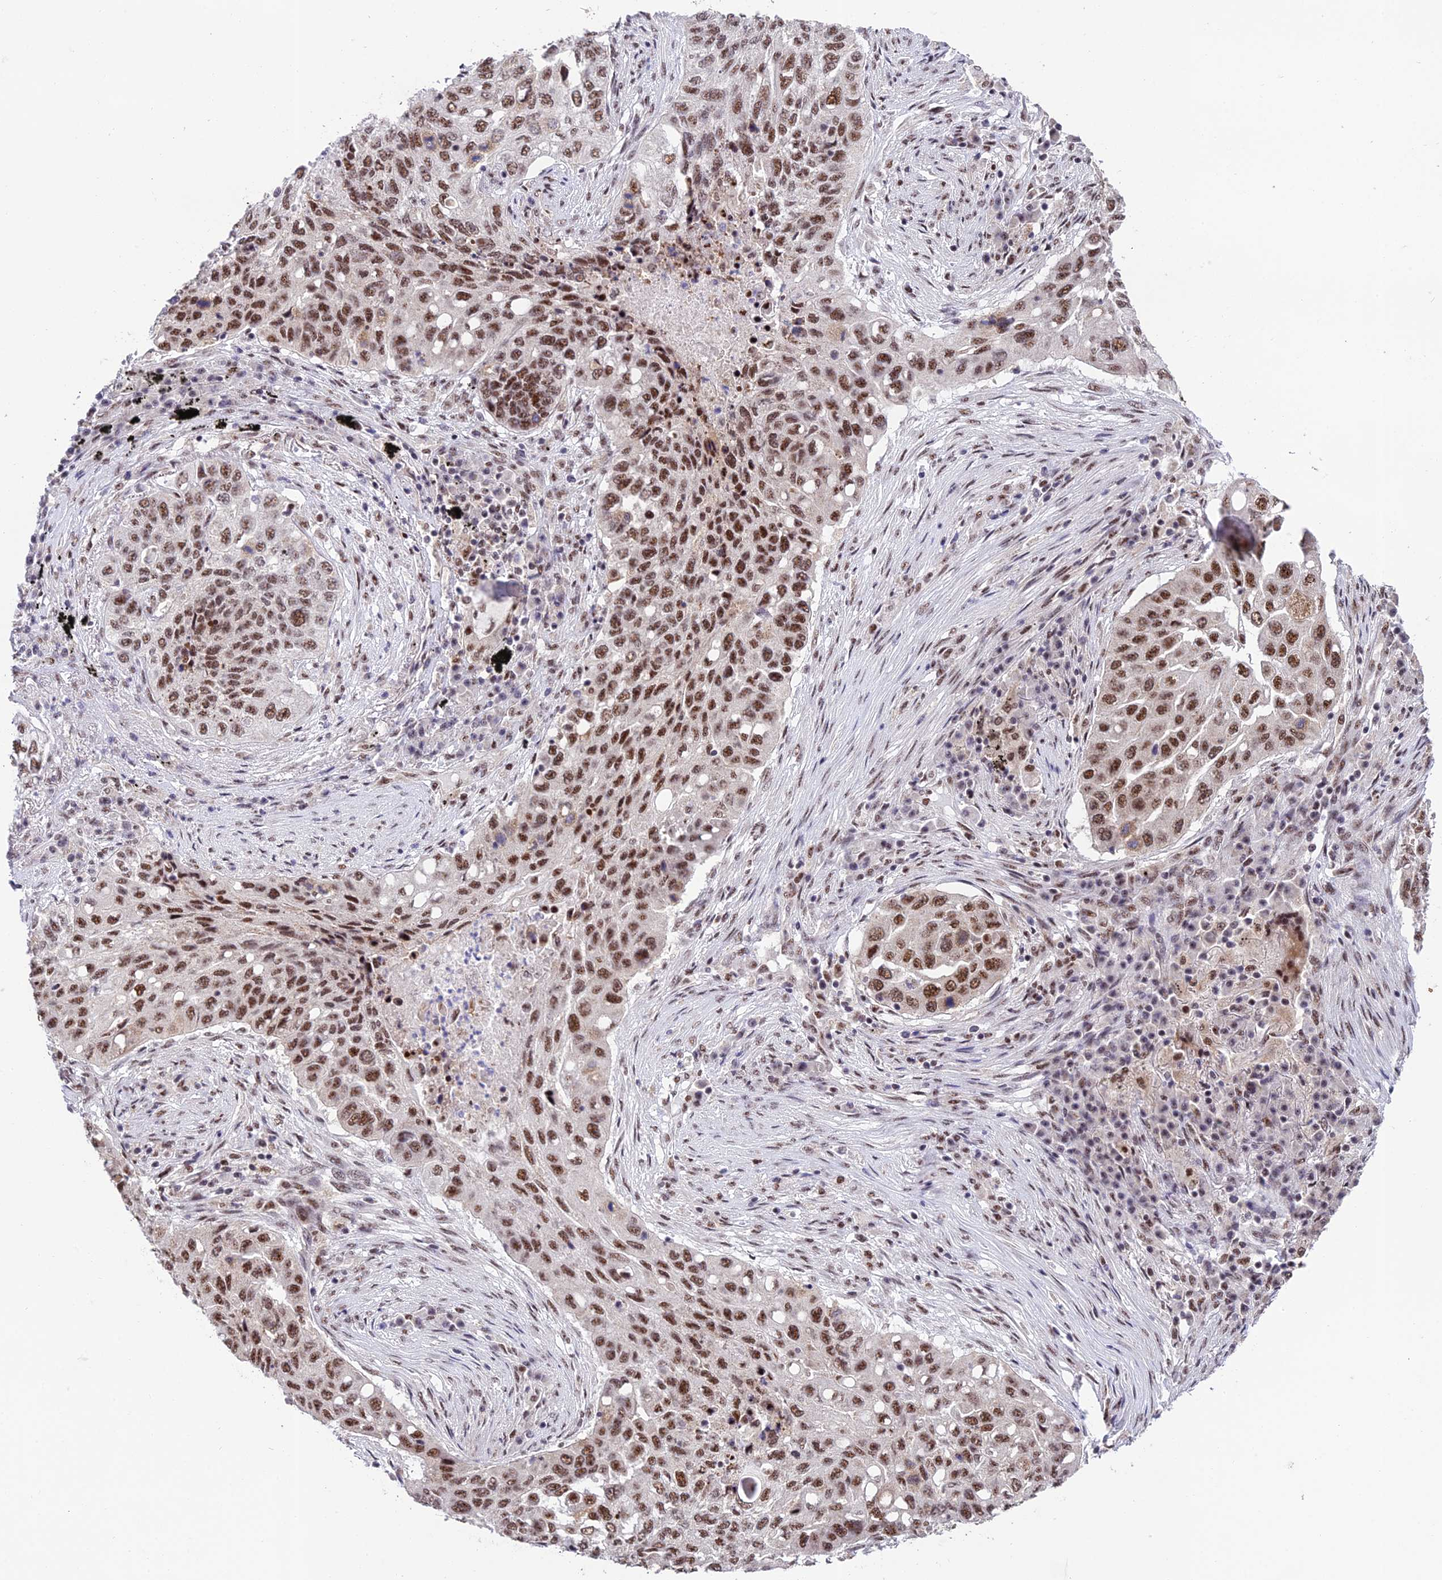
{"staining": {"intensity": "moderate", "quantity": ">75%", "location": "nuclear"}, "tissue": "lung cancer", "cell_type": "Tumor cells", "image_type": "cancer", "snomed": [{"axis": "morphology", "description": "Squamous cell carcinoma, NOS"}, {"axis": "topography", "description": "Lung"}], "caption": "About >75% of tumor cells in human lung cancer show moderate nuclear protein staining as visualized by brown immunohistochemical staining.", "gene": "THOC7", "patient": {"sex": "female", "age": 63}}